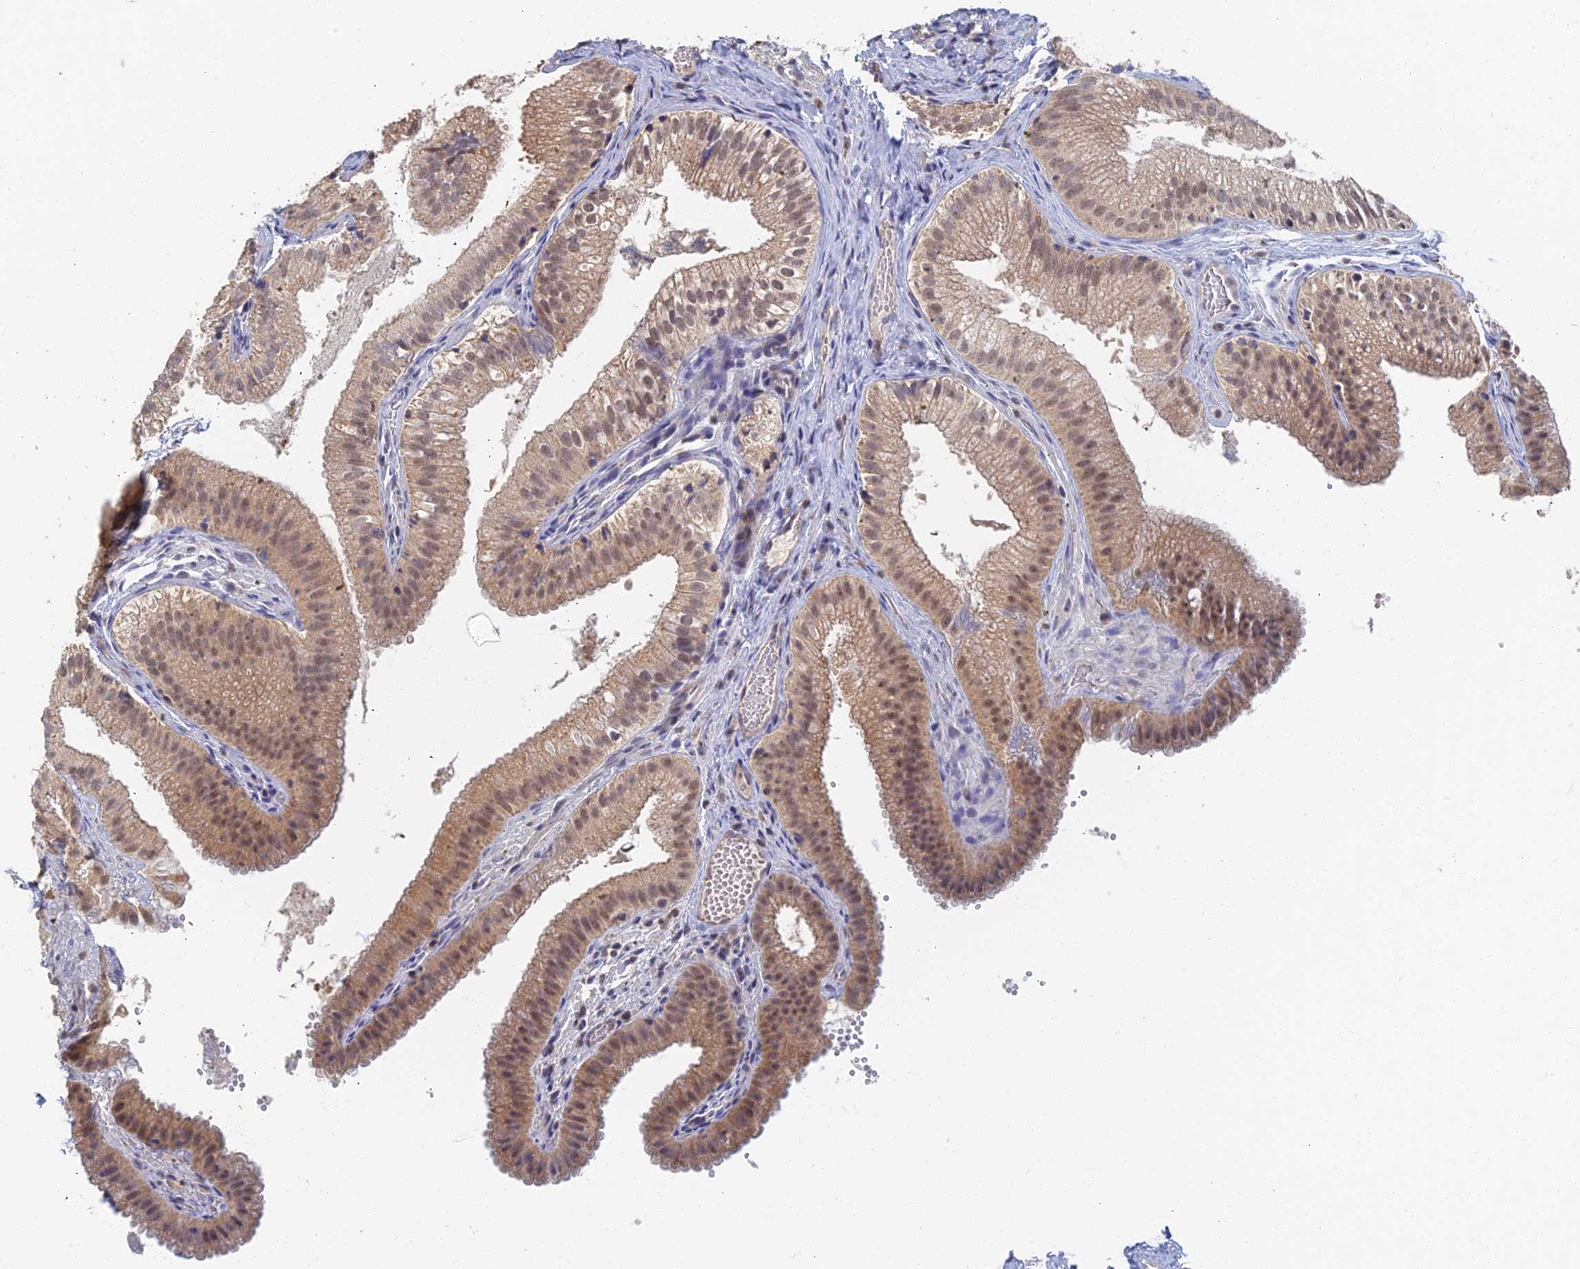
{"staining": {"intensity": "moderate", "quantity": ">75%", "location": "cytoplasmic/membranous,nuclear"}, "tissue": "gallbladder", "cell_type": "Glandular cells", "image_type": "normal", "snomed": [{"axis": "morphology", "description": "Normal tissue, NOS"}, {"axis": "topography", "description": "Gallbladder"}], "caption": "Gallbladder stained with immunohistochemistry demonstrates moderate cytoplasmic/membranous,nuclear expression in approximately >75% of glandular cells.", "gene": "GPATCH1", "patient": {"sex": "female", "age": 30}}